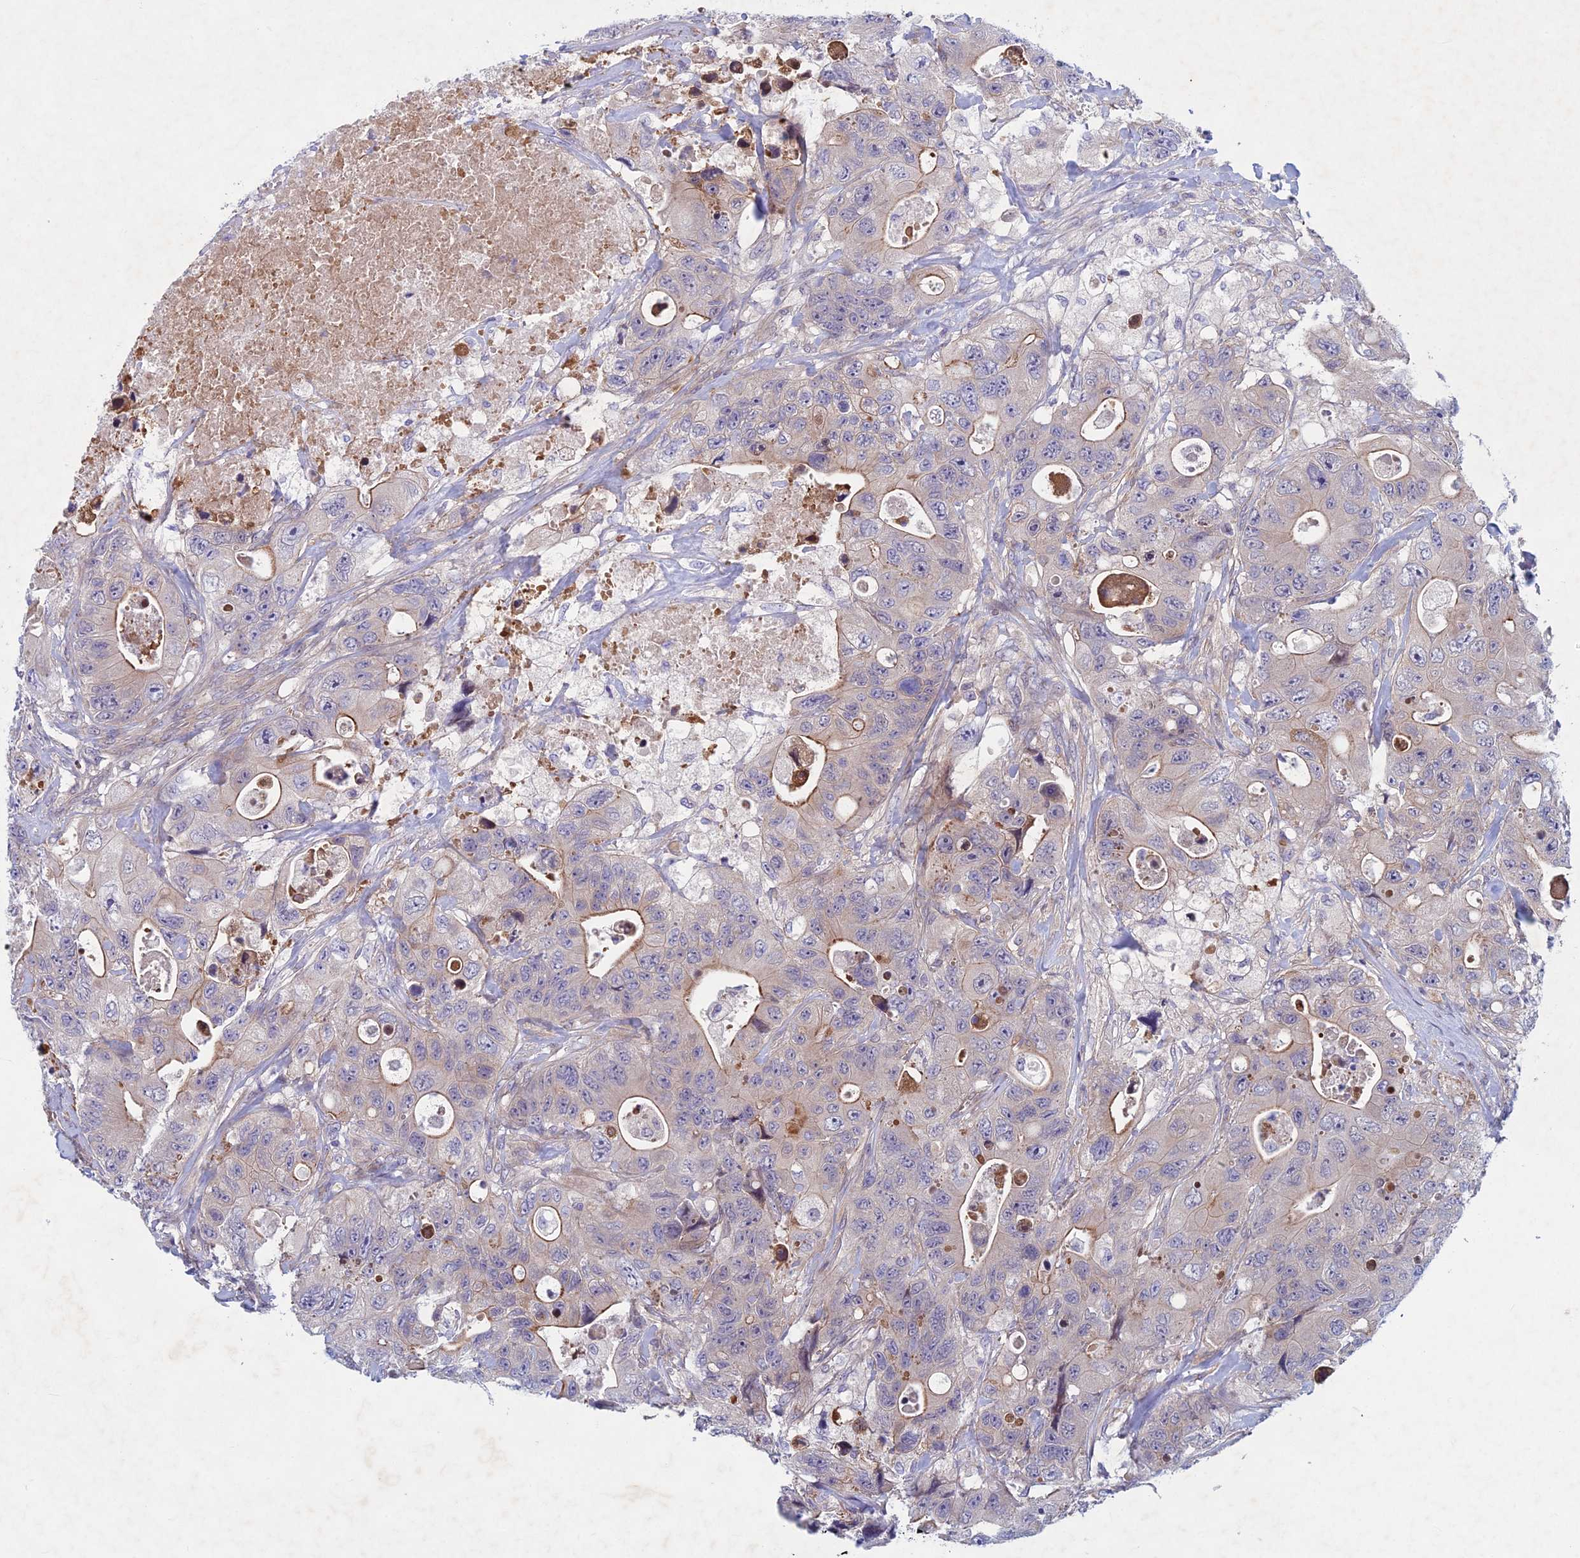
{"staining": {"intensity": "weak", "quantity": "<25%", "location": "cytoplasmic/membranous"}, "tissue": "colorectal cancer", "cell_type": "Tumor cells", "image_type": "cancer", "snomed": [{"axis": "morphology", "description": "Adenocarcinoma, NOS"}, {"axis": "topography", "description": "Colon"}], "caption": "High magnification brightfield microscopy of colorectal cancer stained with DAB (3,3'-diaminobenzidine) (brown) and counterstained with hematoxylin (blue): tumor cells show no significant positivity. (Immunohistochemistry (ihc), brightfield microscopy, high magnification).", "gene": "PTHLH", "patient": {"sex": "female", "age": 46}}